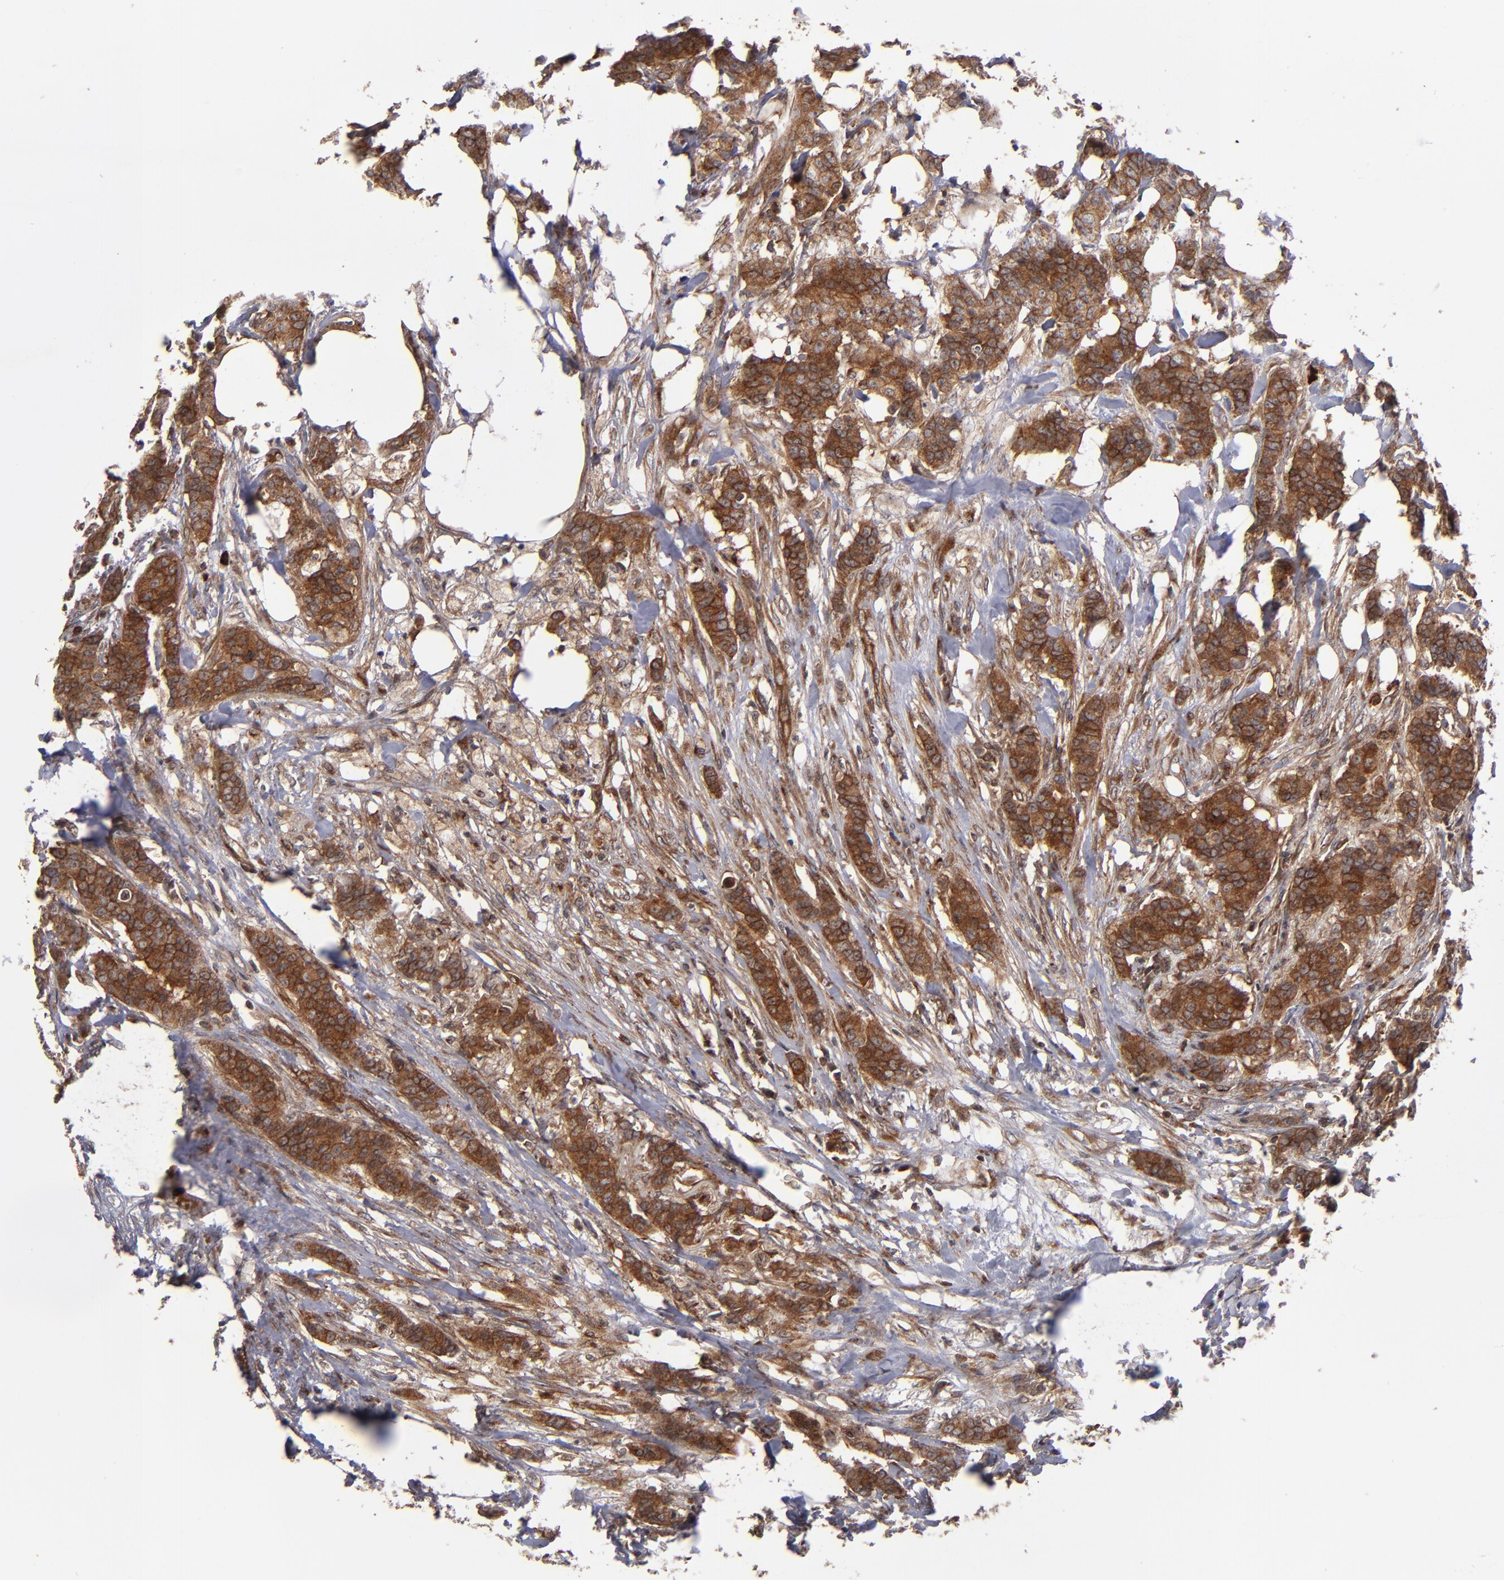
{"staining": {"intensity": "strong", "quantity": ">75%", "location": "cytoplasmic/membranous"}, "tissue": "breast cancer", "cell_type": "Tumor cells", "image_type": "cancer", "snomed": [{"axis": "morphology", "description": "Duct carcinoma"}, {"axis": "topography", "description": "Breast"}], "caption": "There is high levels of strong cytoplasmic/membranous staining in tumor cells of intraductal carcinoma (breast), as demonstrated by immunohistochemical staining (brown color).", "gene": "BDKRB1", "patient": {"sex": "female", "age": 40}}